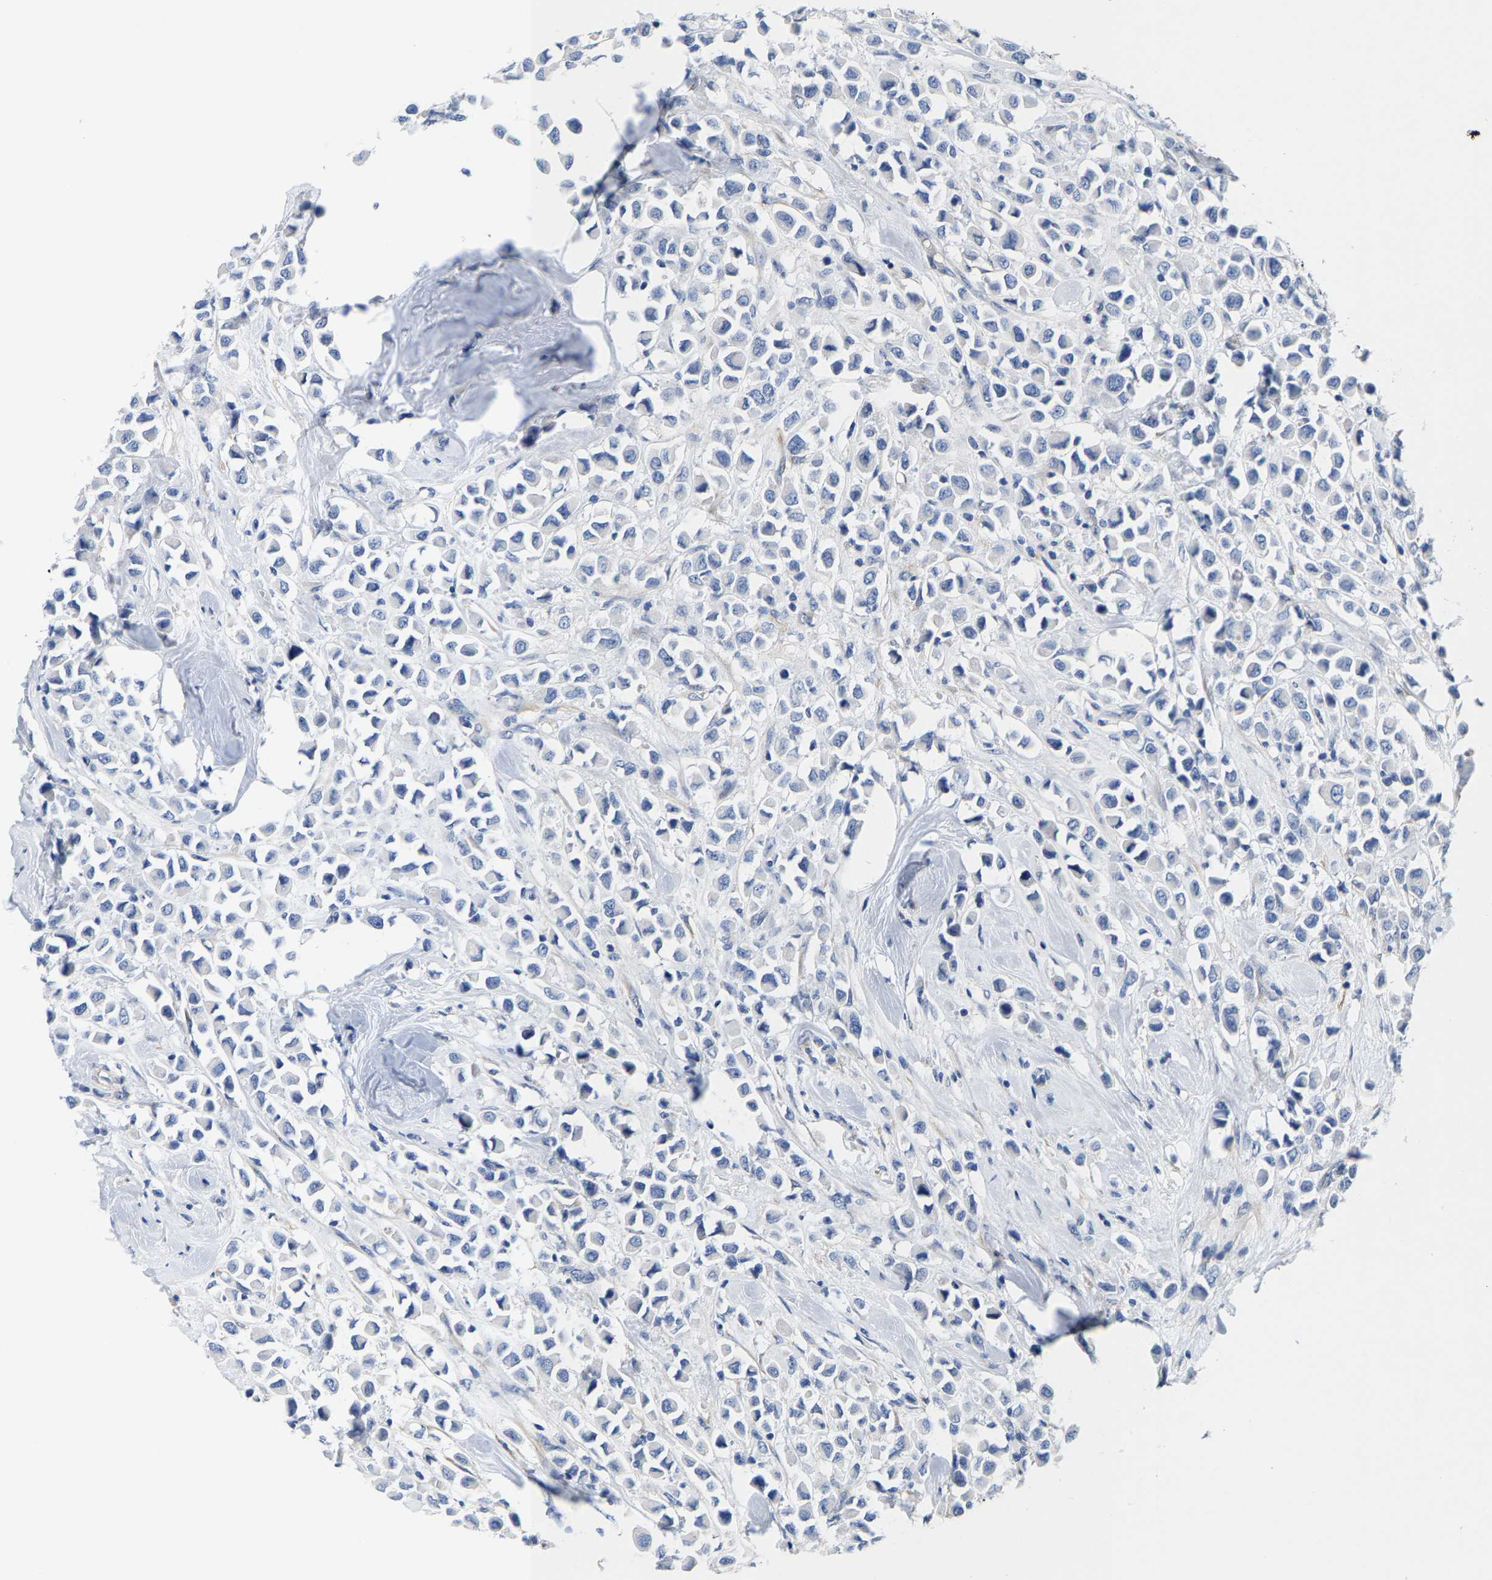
{"staining": {"intensity": "negative", "quantity": "none", "location": "none"}, "tissue": "breast cancer", "cell_type": "Tumor cells", "image_type": "cancer", "snomed": [{"axis": "morphology", "description": "Duct carcinoma"}, {"axis": "topography", "description": "Breast"}], "caption": "This is a histopathology image of immunohistochemistry (IHC) staining of breast infiltrating ductal carcinoma, which shows no positivity in tumor cells.", "gene": "DSCAM", "patient": {"sex": "female", "age": 61}}